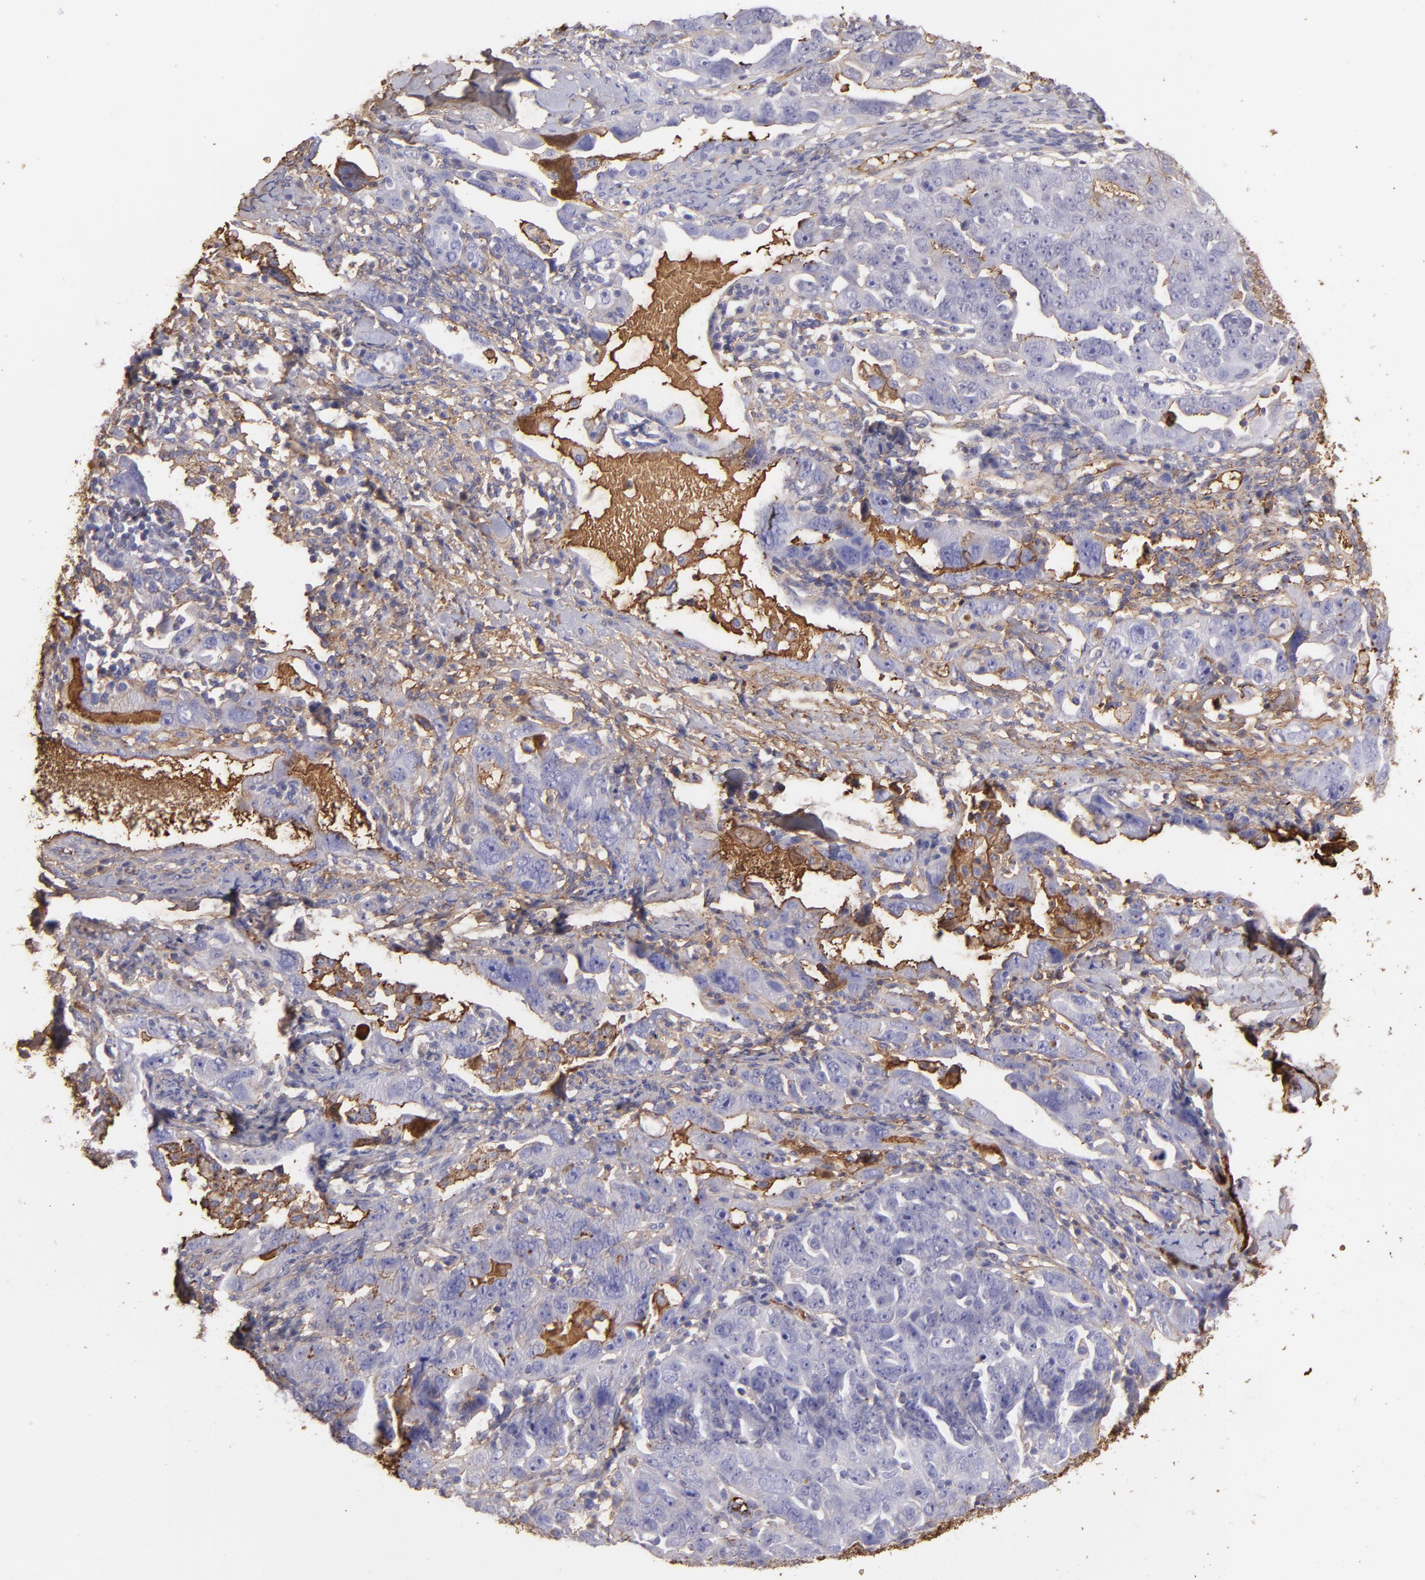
{"staining": {"intensity": "moderate", "quantity": "25%-75%", "location": "cytoplasmic/membranous"}, "tissue": "ovarian cancer", "cell_type": "Tumor cells", "image_type": "cancer", "snomed": [{"axis": "morphology", "description": "Cystadenocarcinoma, serous, NOS"}, {"axis": "topography", "description": "Ovary"}], "caption": "Ovarian cancer stained with a protein marker demonstrates moderate staining in tumor cells.", "gene": "FGB", "patient": {"sex": "female", "age": 66}}